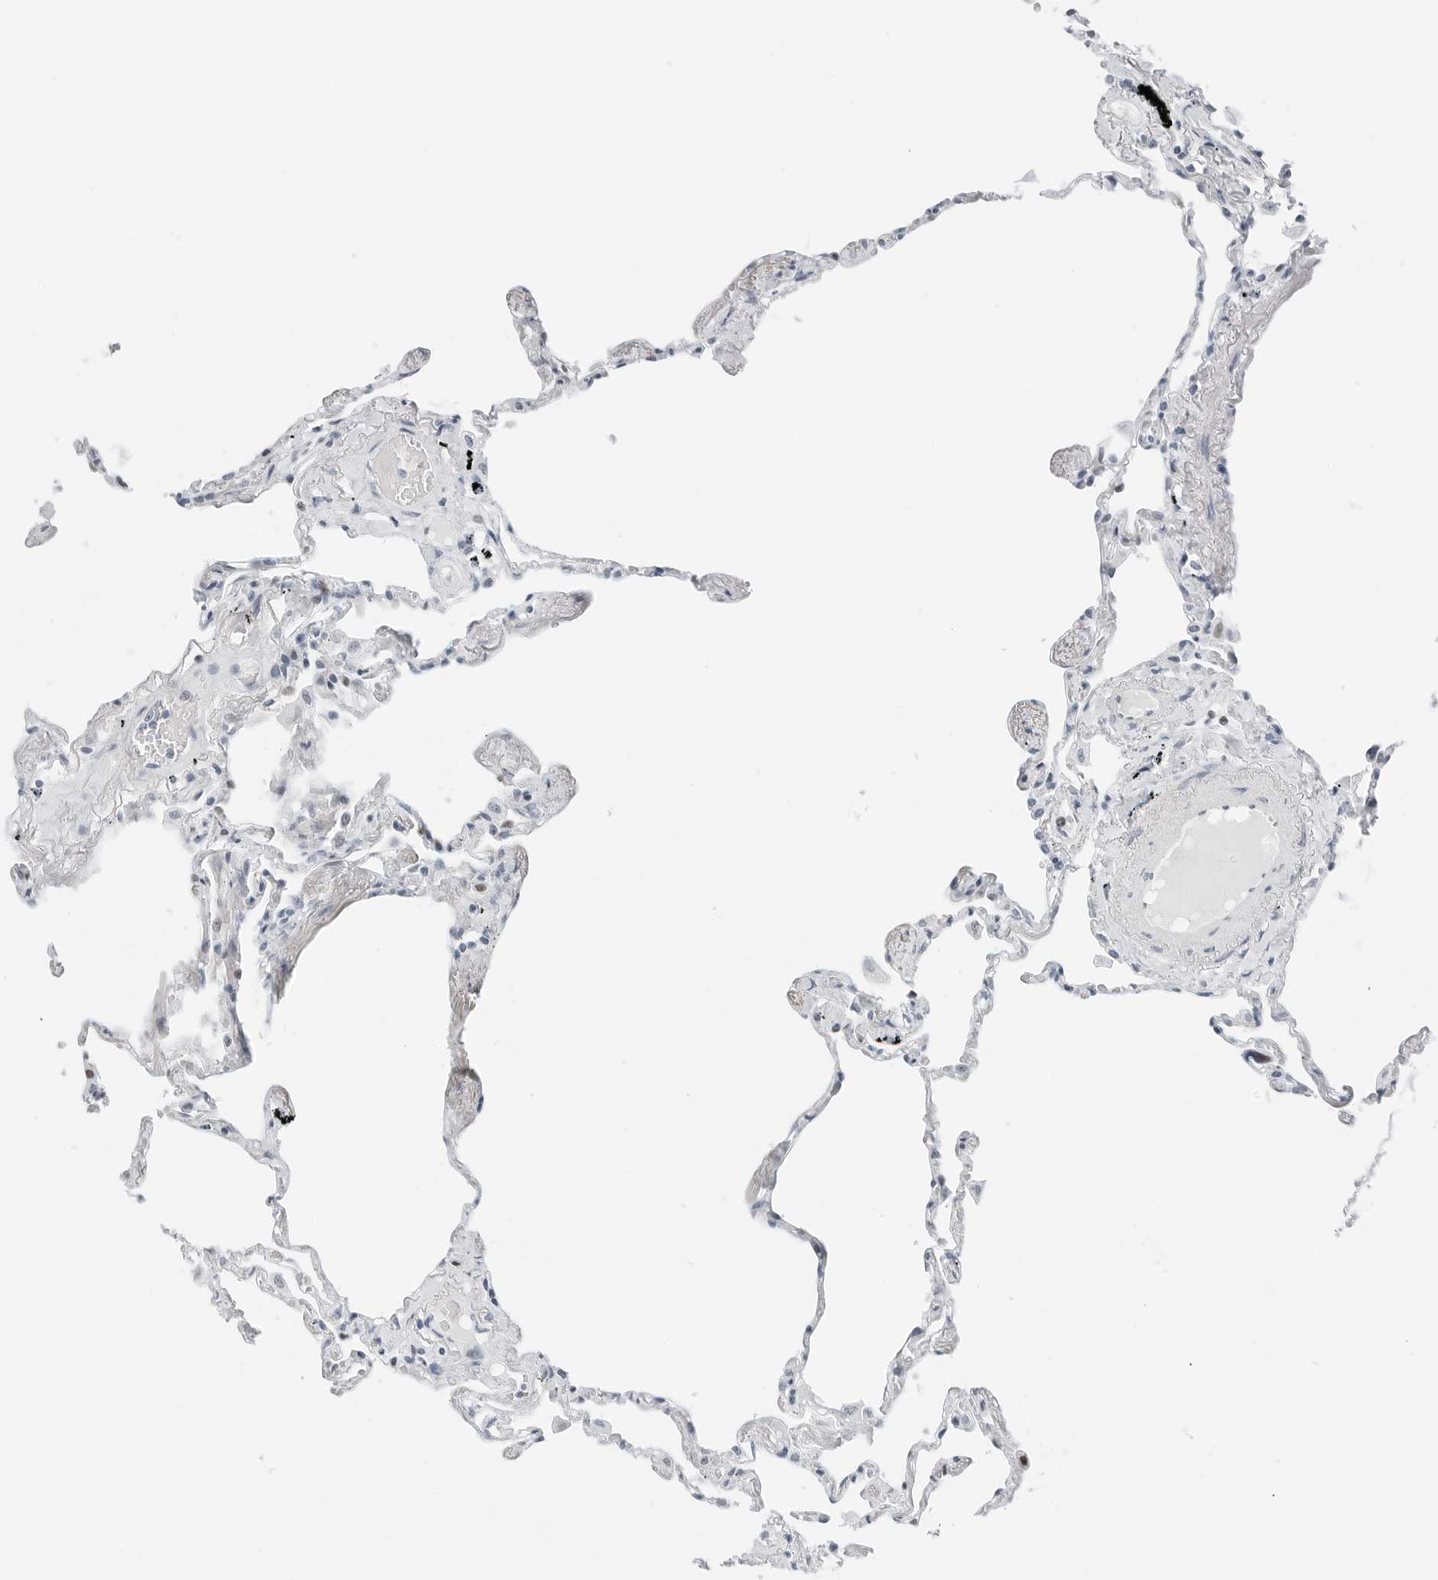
{"staining": {"intensity": "moderate", "quantity": "<25%", "location": "nuclear"}, "tissue": "lung", "cell_type": "Alveolar cells", "image_type": "normal", "snomed": [{"axis": "morphology", "description": "Normal tissue, NOS"}, {"axis": "topography", "description": "Lung"}], "caption": "The immunohistochemical stain labels moderate nuclear positivity in alveolar cells of benign lung. (DAB (3,3'-diaminobenzidine) IHC with brightfield microscopy, high magnification).", "gene": "NTMT2", "patient": {"sex": "female", "age": 67}}